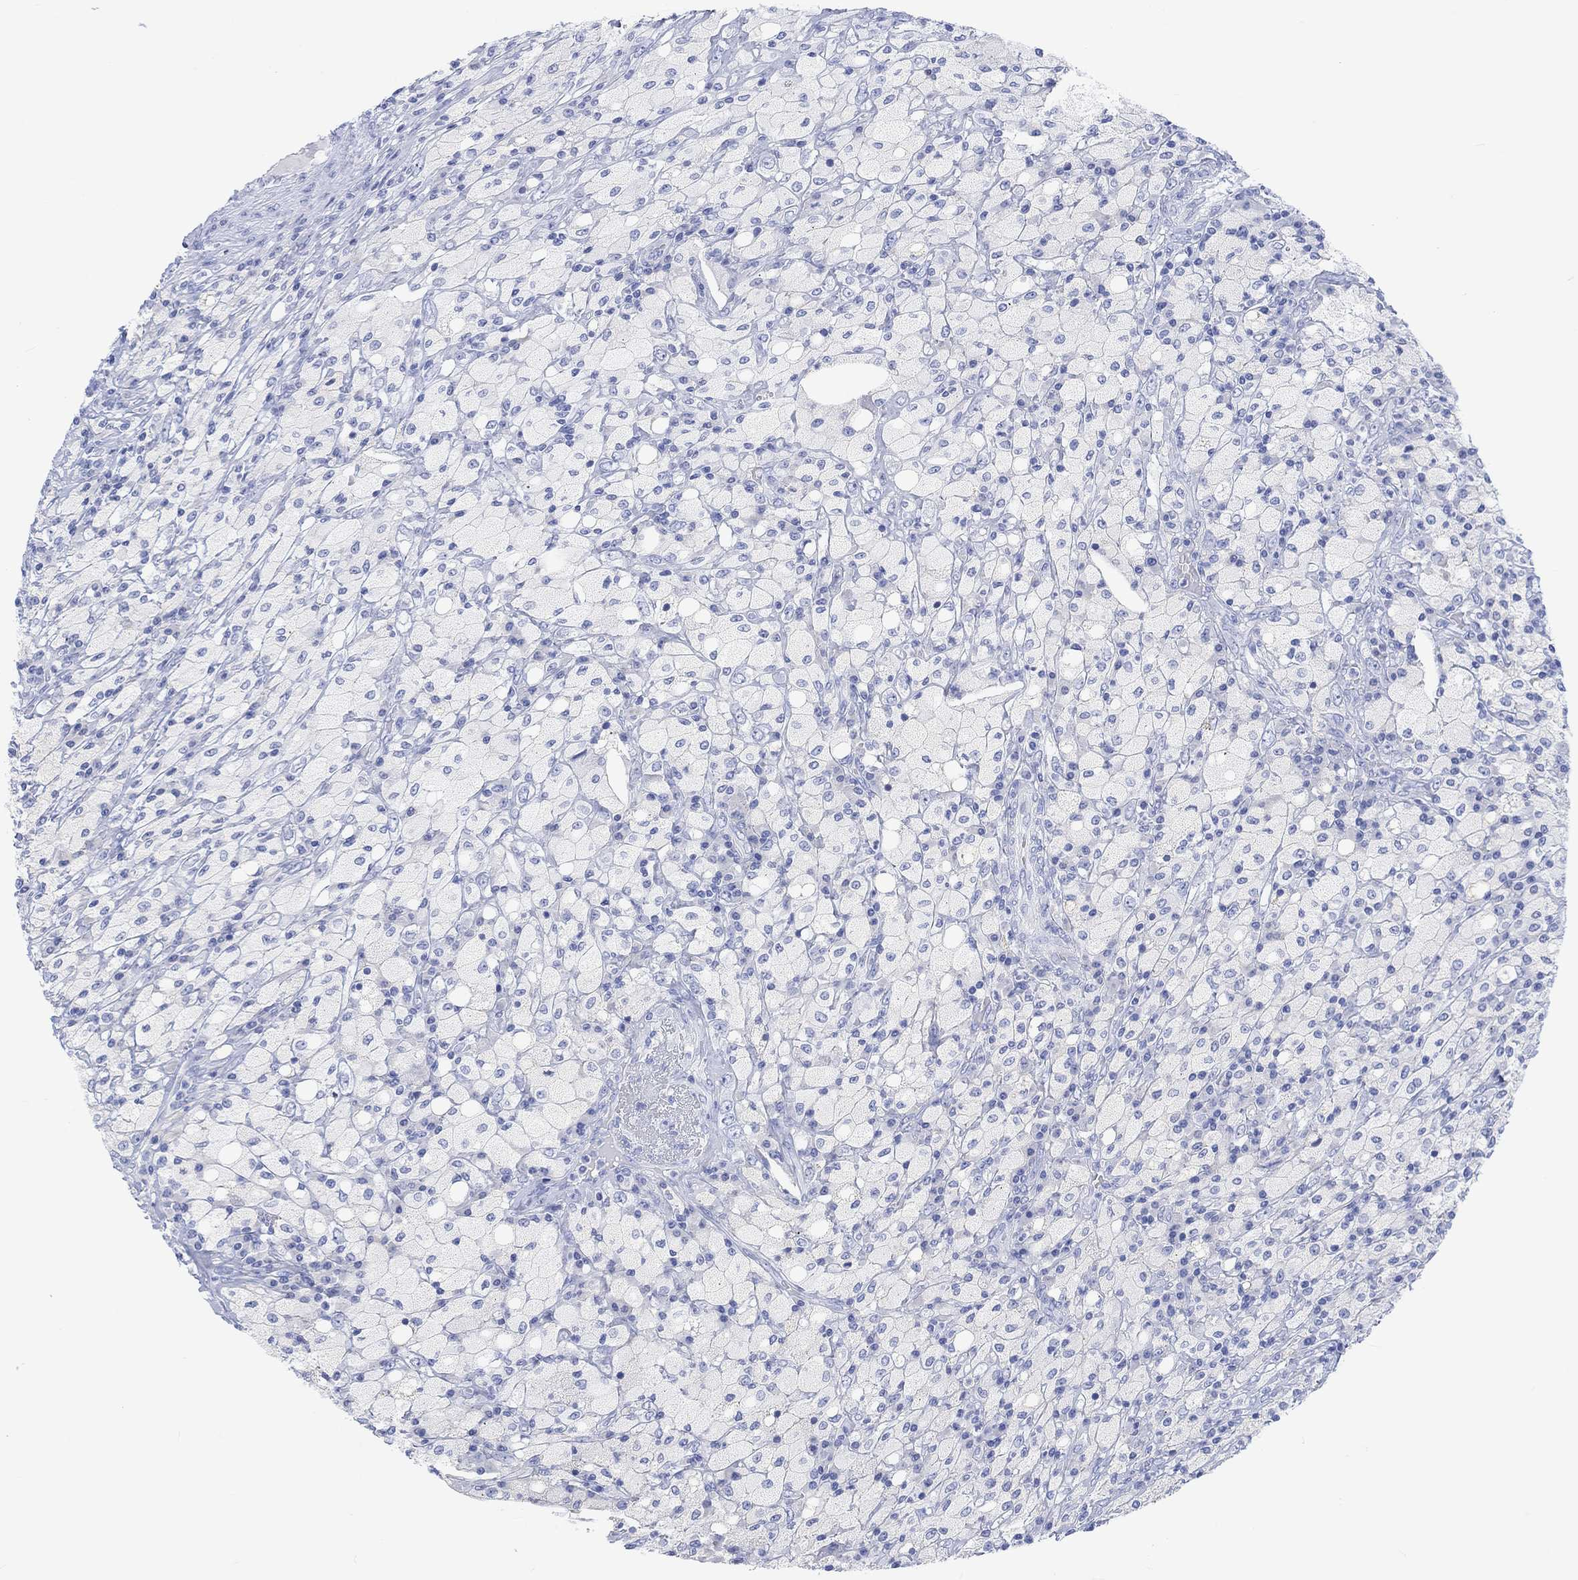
{"staining": {"intensity": "negative", "quantity": "none", "location": "none"}, "tissue": "testis cancer", "cell_type": "Tumor cells", "image_type": "cancer", "snomed": [{"axis": "morphology", "description": "Necrosis, NOS"}, {"axis": "morphology", "description": "Carcinoma, Embryonal, NOS"}, {"axis": "topography", "description": "Testis"}], "caption": "There is no significant positivity in tumor cells of embryonal carcinoma (testis). (DAB immunohistochemistry (IHC) visualized using brightfield microscopy, high magnification).", "gene": "CALCA", "patient": {"sex": "male", "age": 19}}